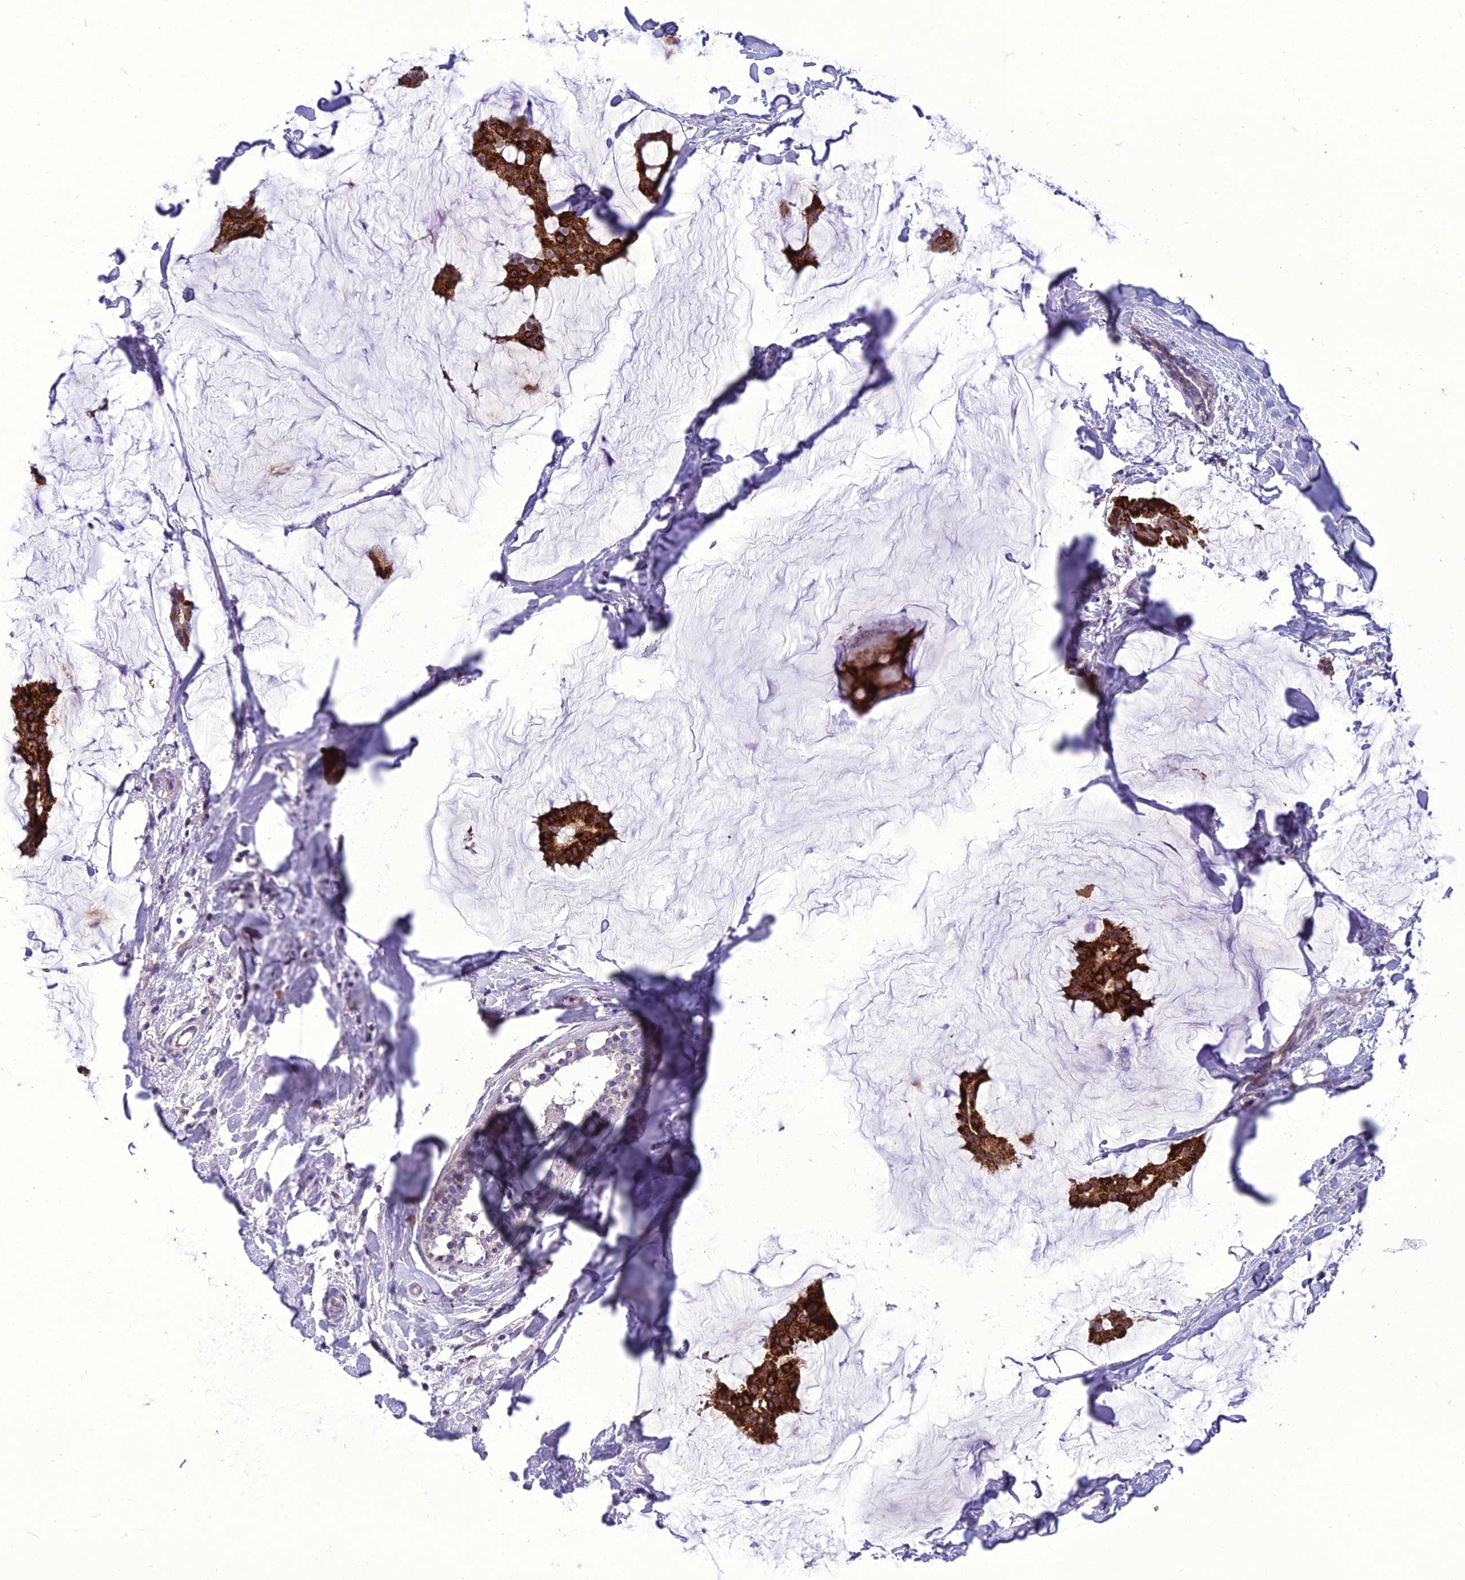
{"staining": {"intensity": "strong", "quantity": ">75%", "location": "cytoplasmic/membranous"}, "tissue": "breast cancer", "cell_type": "Tumor cells", "image_type": "cancer", "snomed": [{"axis": "morphology", "description": "Duct carcinoma"}, {"axis": "topography", "description": "Breast"}], "caption": "Human breast cancer (infiltrating ductal carcinoma) stained with a protein marker reveals strong staining in tumor cells.", "gene": "GAB4", "patient": {"sex": "female", "age": 93}}